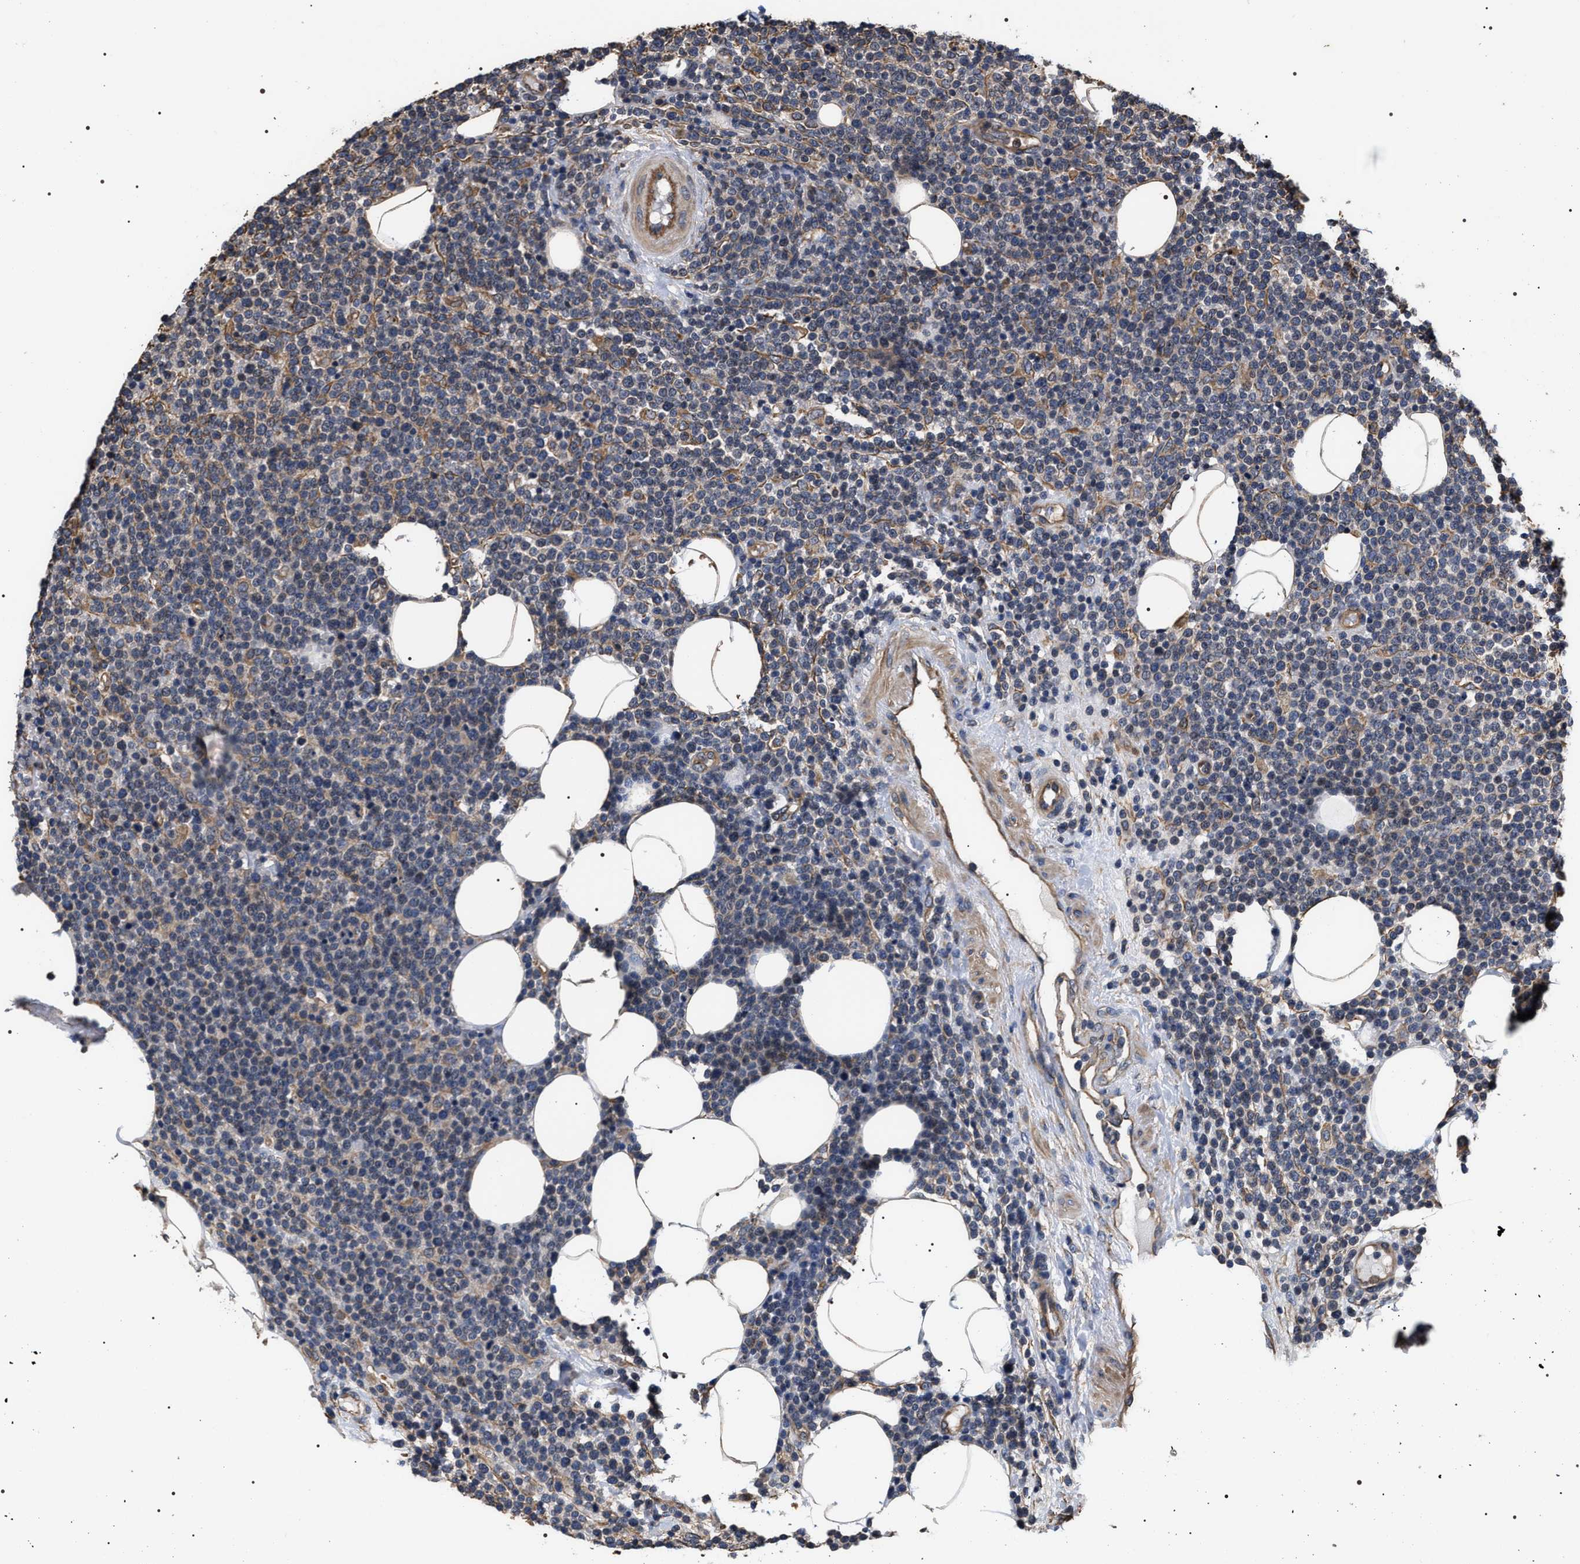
{"staining": {"intensity": "weak", "quantity": "<25%", "location": "cytoplasmic/membranous"}, "tissue": "lymphoma", "cell_type": "Tumor cells", "image_type": "cancer", "snomed": [{"axis": "morphology", "description": "Malignant lymphoma, non-Hodgkin's type, High grade"}, {"axis": "topography", "description": "Lymph node"}], "caption": "Protein analysis of malignant lymphoma, non-Hodgkin's type (high-grade) shows no significant staining in tumor cells.", "gene": "TSPAN33", "patient": {"sex": "male", "age": 61}}